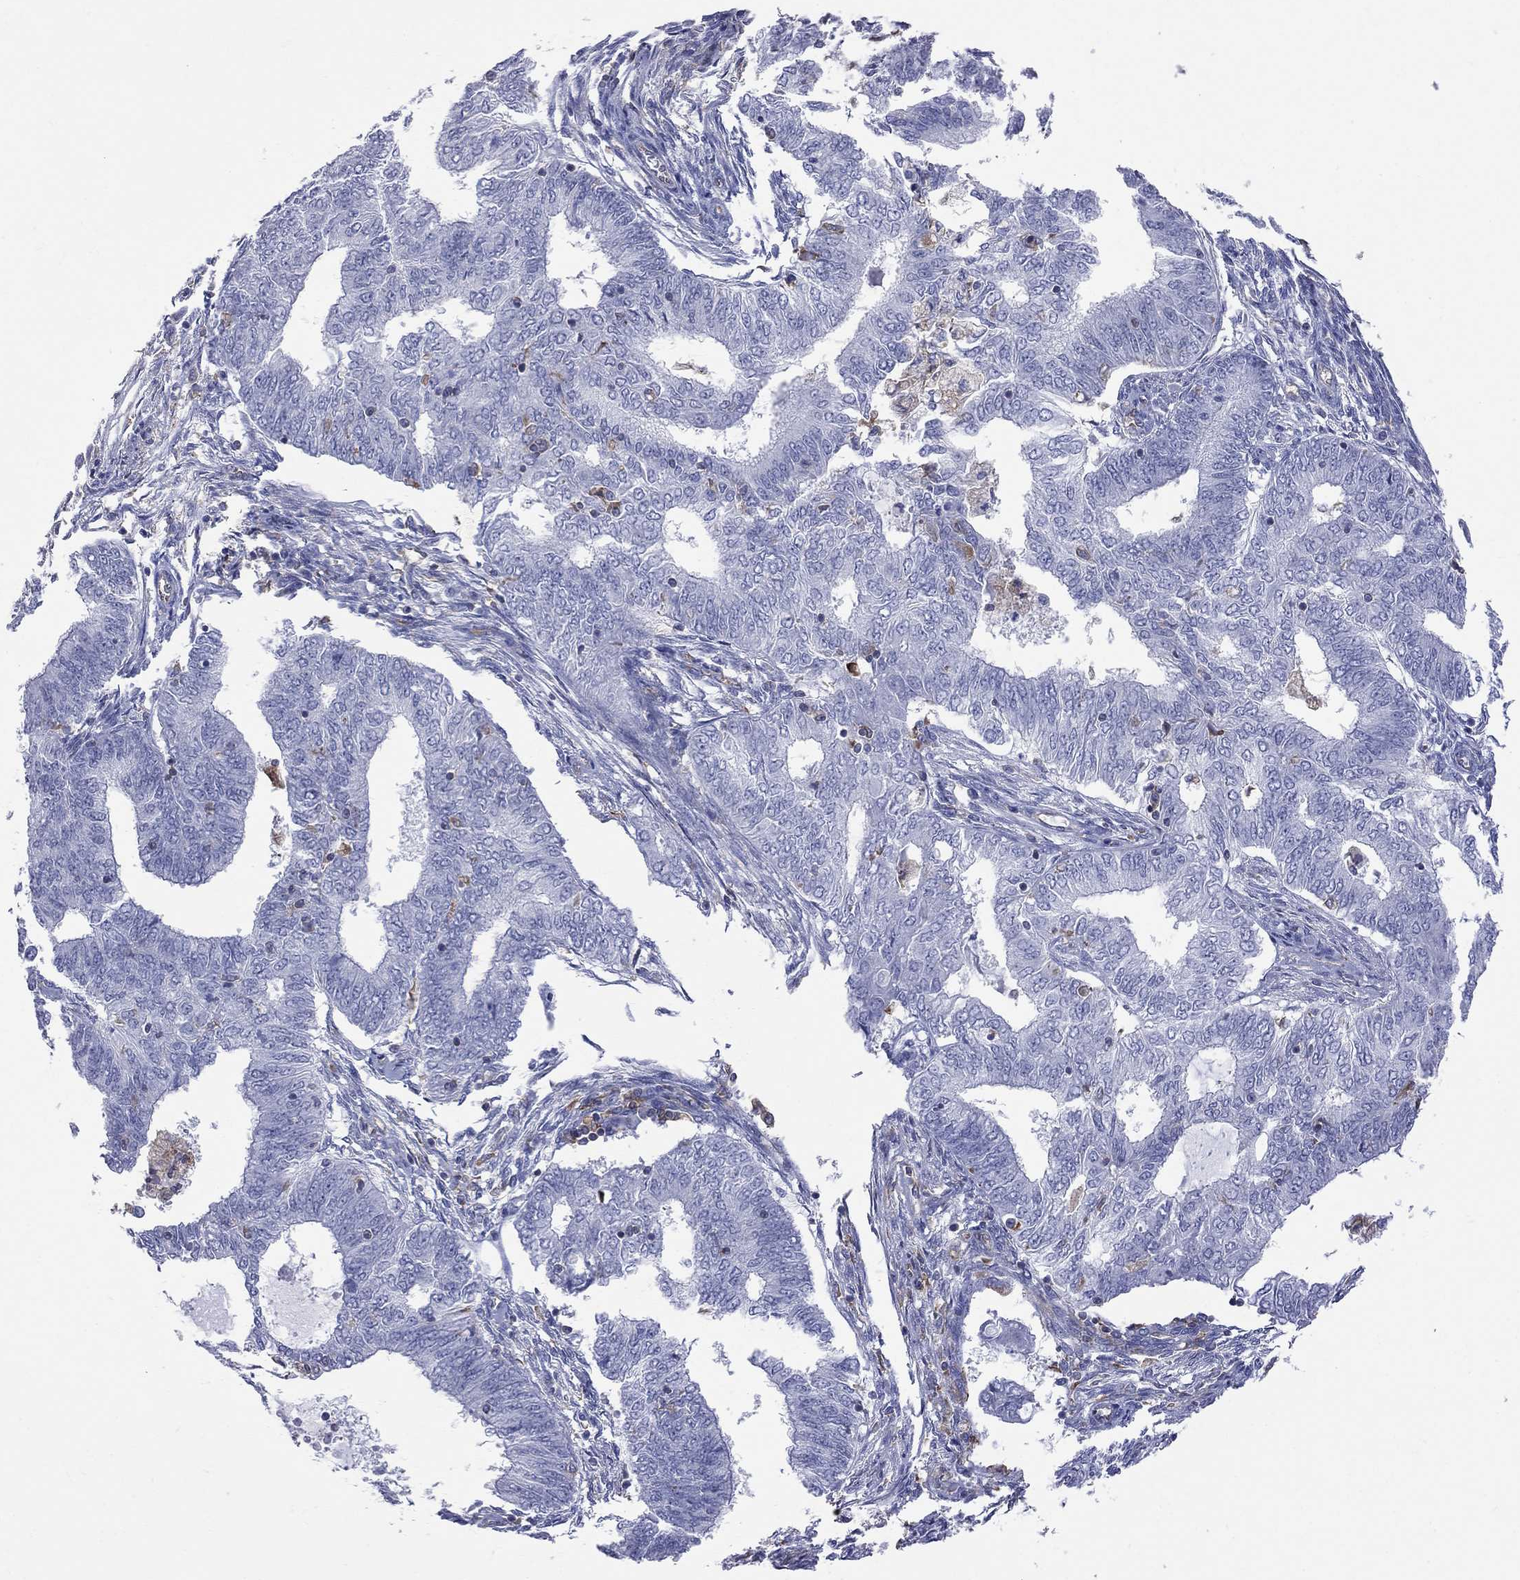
{"staining": {"intensity": "negative", "quantity": "none", "location": "none"}, "tissue": "endometrial cancer", "cell_type": "Tumor cells", "image_type": "cancer", "snomed": [{"axis": "morphology", "description": "Adenocarcinoma, NOS"}, {"axis": "topography", "description": "Endometrium"}], "caption": "Immunohistochemical staining of endometrial cancer shows no significant staining in tumor cells. (Immunohistochemistry (ihc), brightfield microscopy, high magnification).", "gene": "ABI3", "patient": {"sex": "female", "age": 62}}